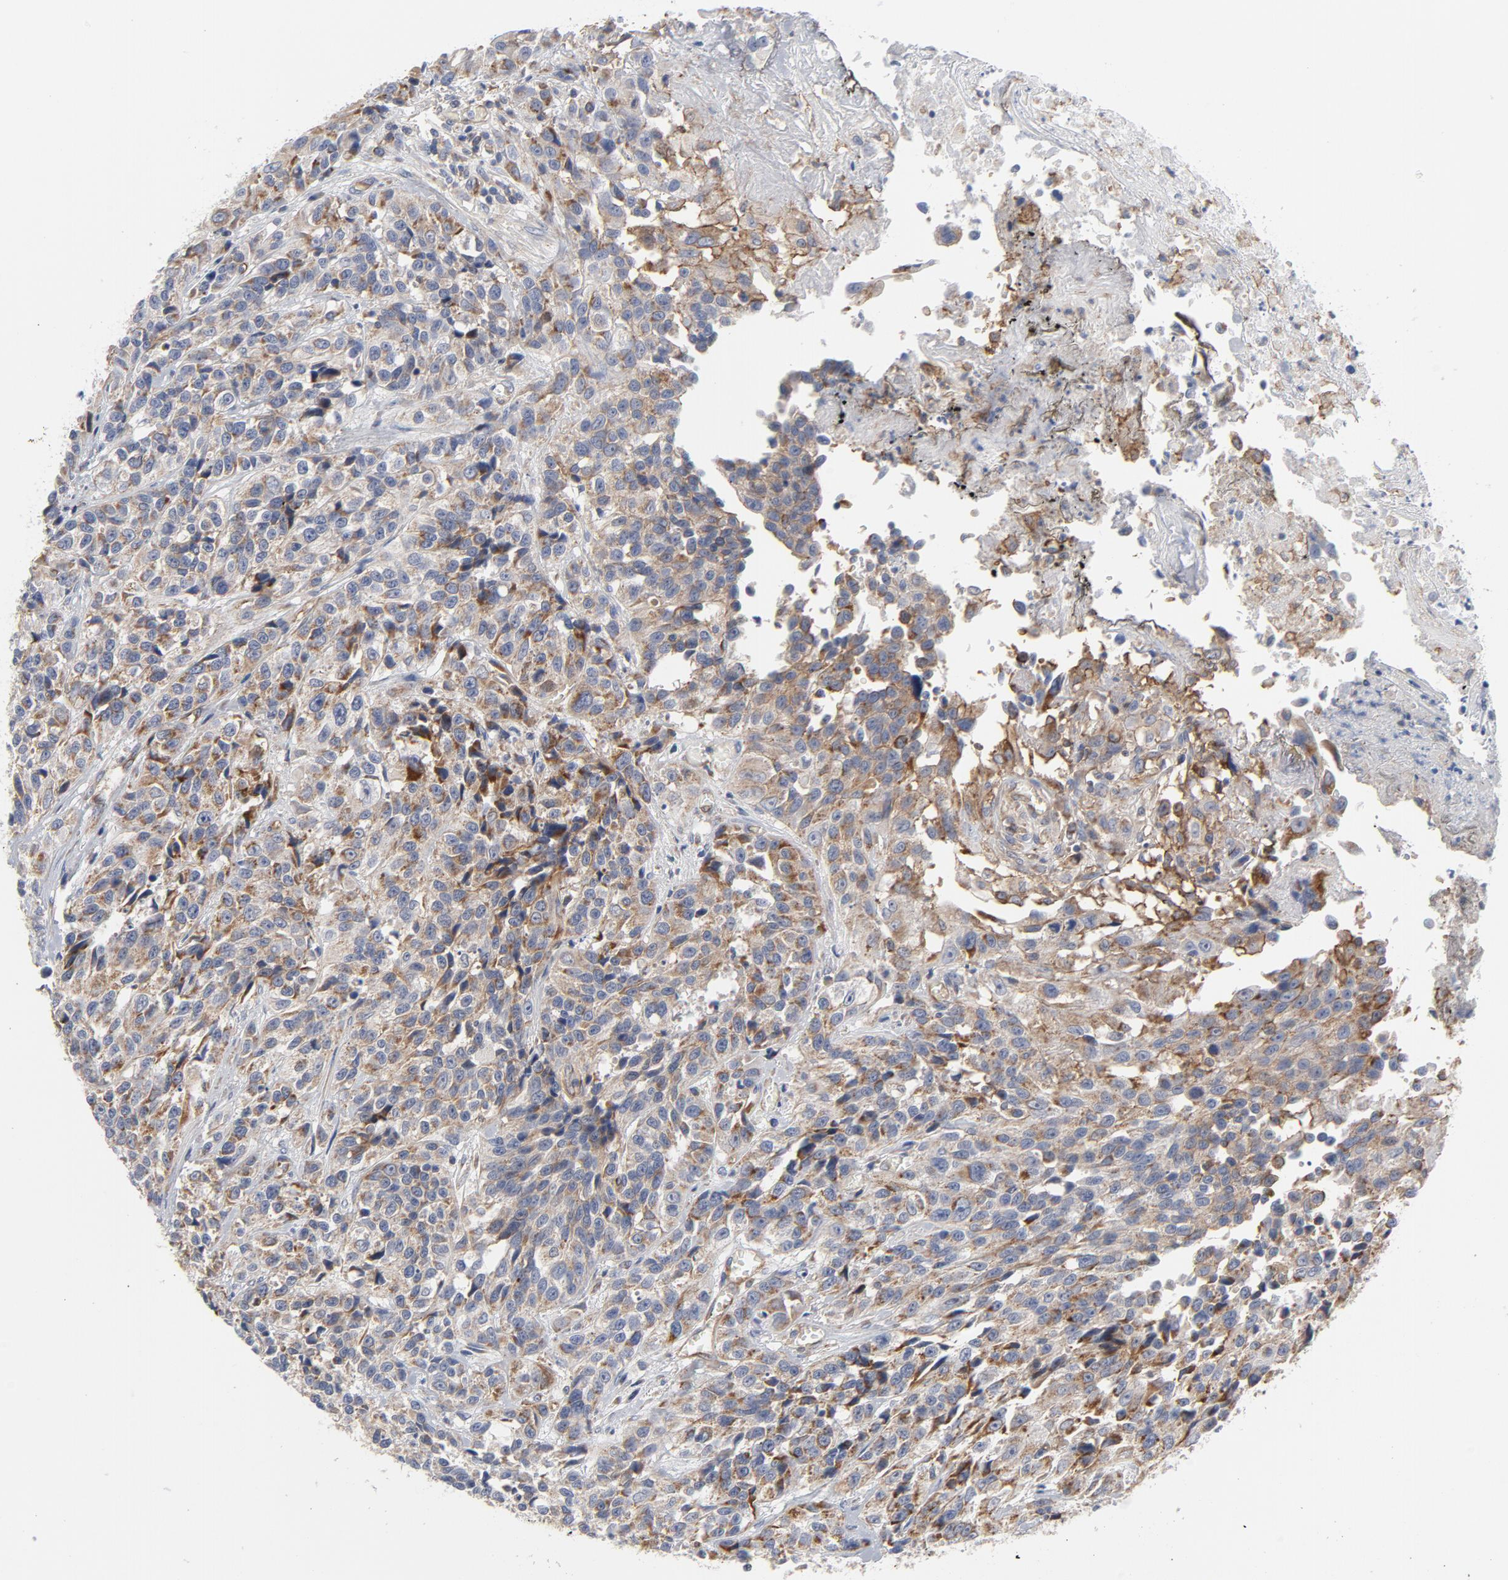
{"staining": {"intensity": "weak", "quantity": ">75%", "location": "cytoplasmic/membranous"}, "tissue": "urothelial cancer", "cell_type": "Tumor cells", "image_type": "cancer", "snomed": [{"axis": "morphology", "description": "Urothelial carcinoma, High grade"}, {"axis": "topography", "description": "Urinary bladder"}], "caption": "The image reveals a brown stain indicating the presence of a protein in the cytoplasmic/membranous of tumor cells in urothelial cancer.", "gene": "OXA1L", "patient": {"sex": "female", "age": 81}}